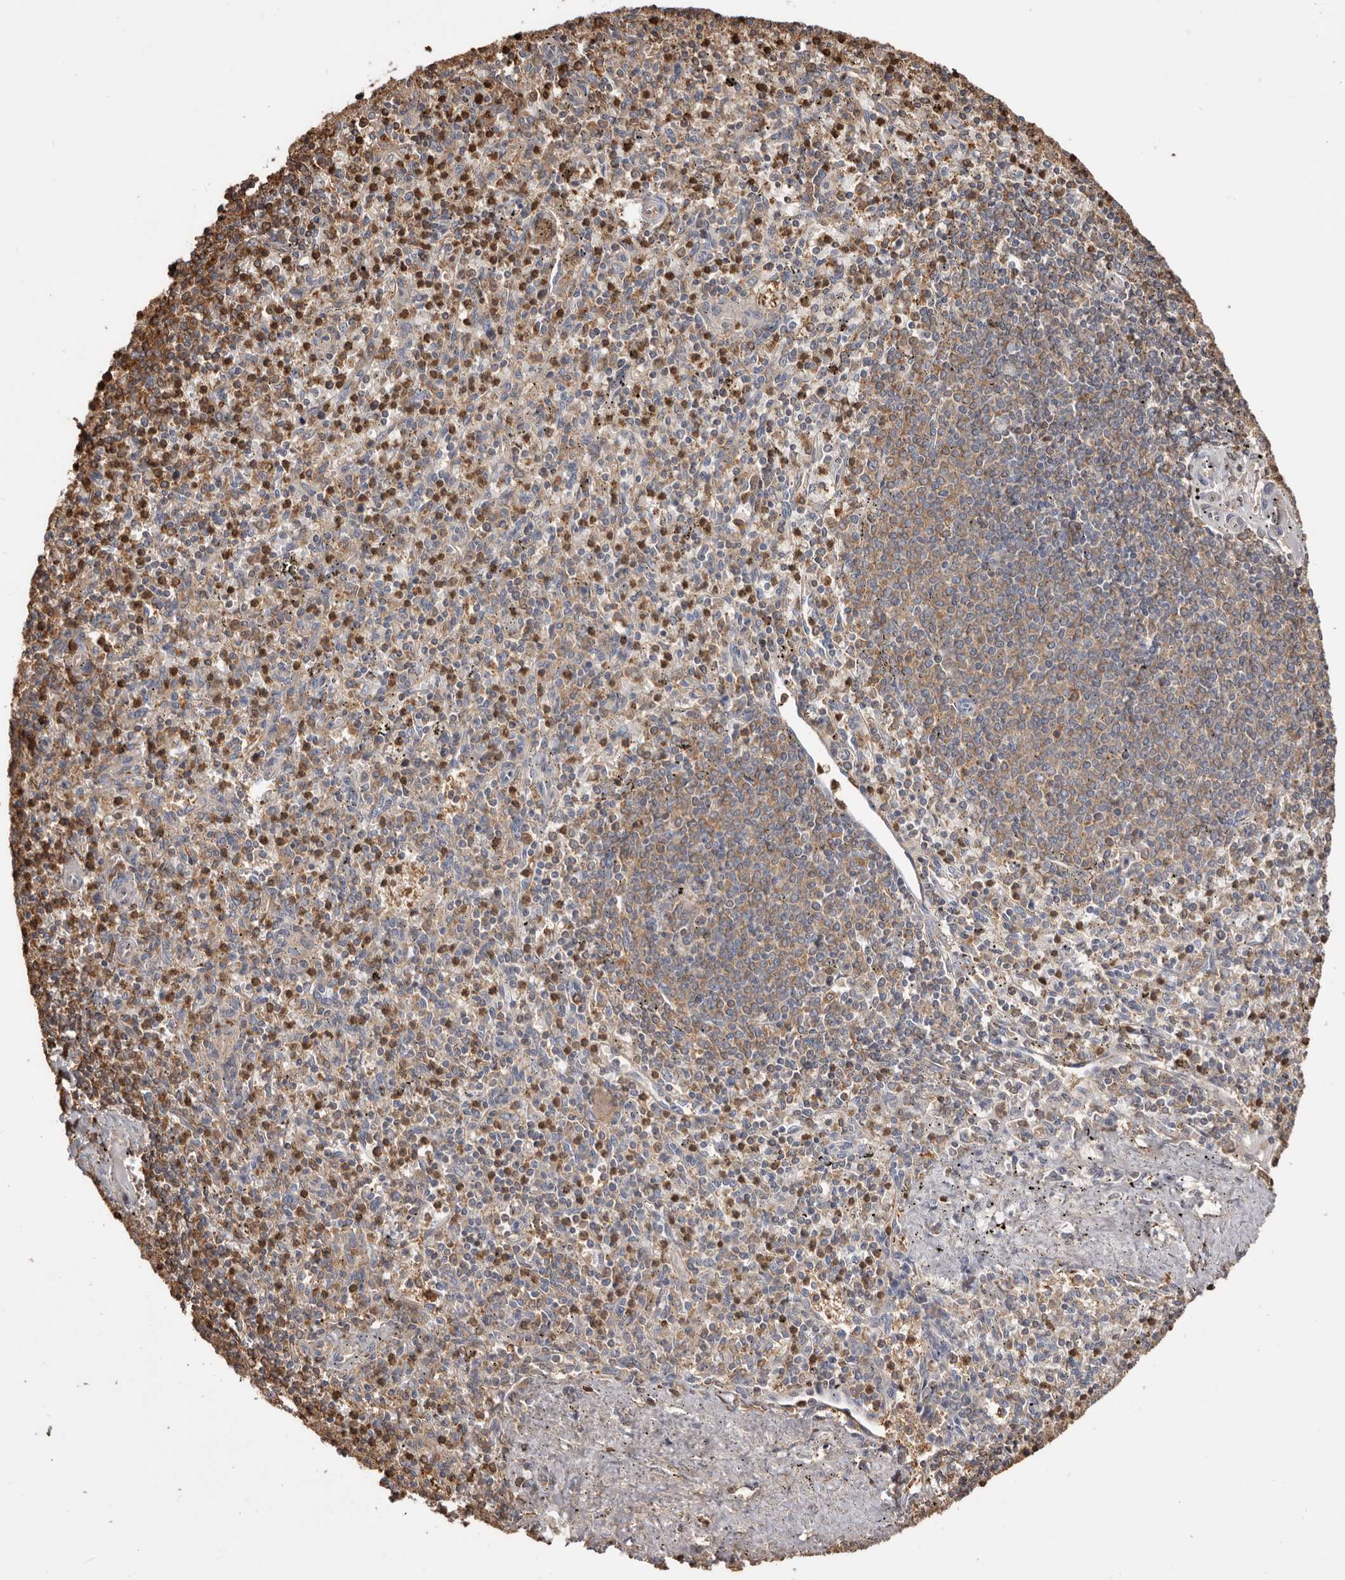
{"staining": {"intensity": "moderate", "quantity": "25%-75%", "location": "cytoplasmic/membranous"}, "tissue": "spleen", "cell_type": "Cells in red pulp", "image_type": "normal", "snomed": [{"axis": "morphology", "description": "Normal tissue, NOS"}, {"axis": "topography", "description": "Spleen"}], "caption": "A micrograph showing moderate cytoplasmic/membranous staining in about 25%-75% of cells in red pulp in unremarkable spleen, as visualized by brown immunohistochemical staining.", "gene": "PKM", "patient": {"sex": "male", "age": 72}}